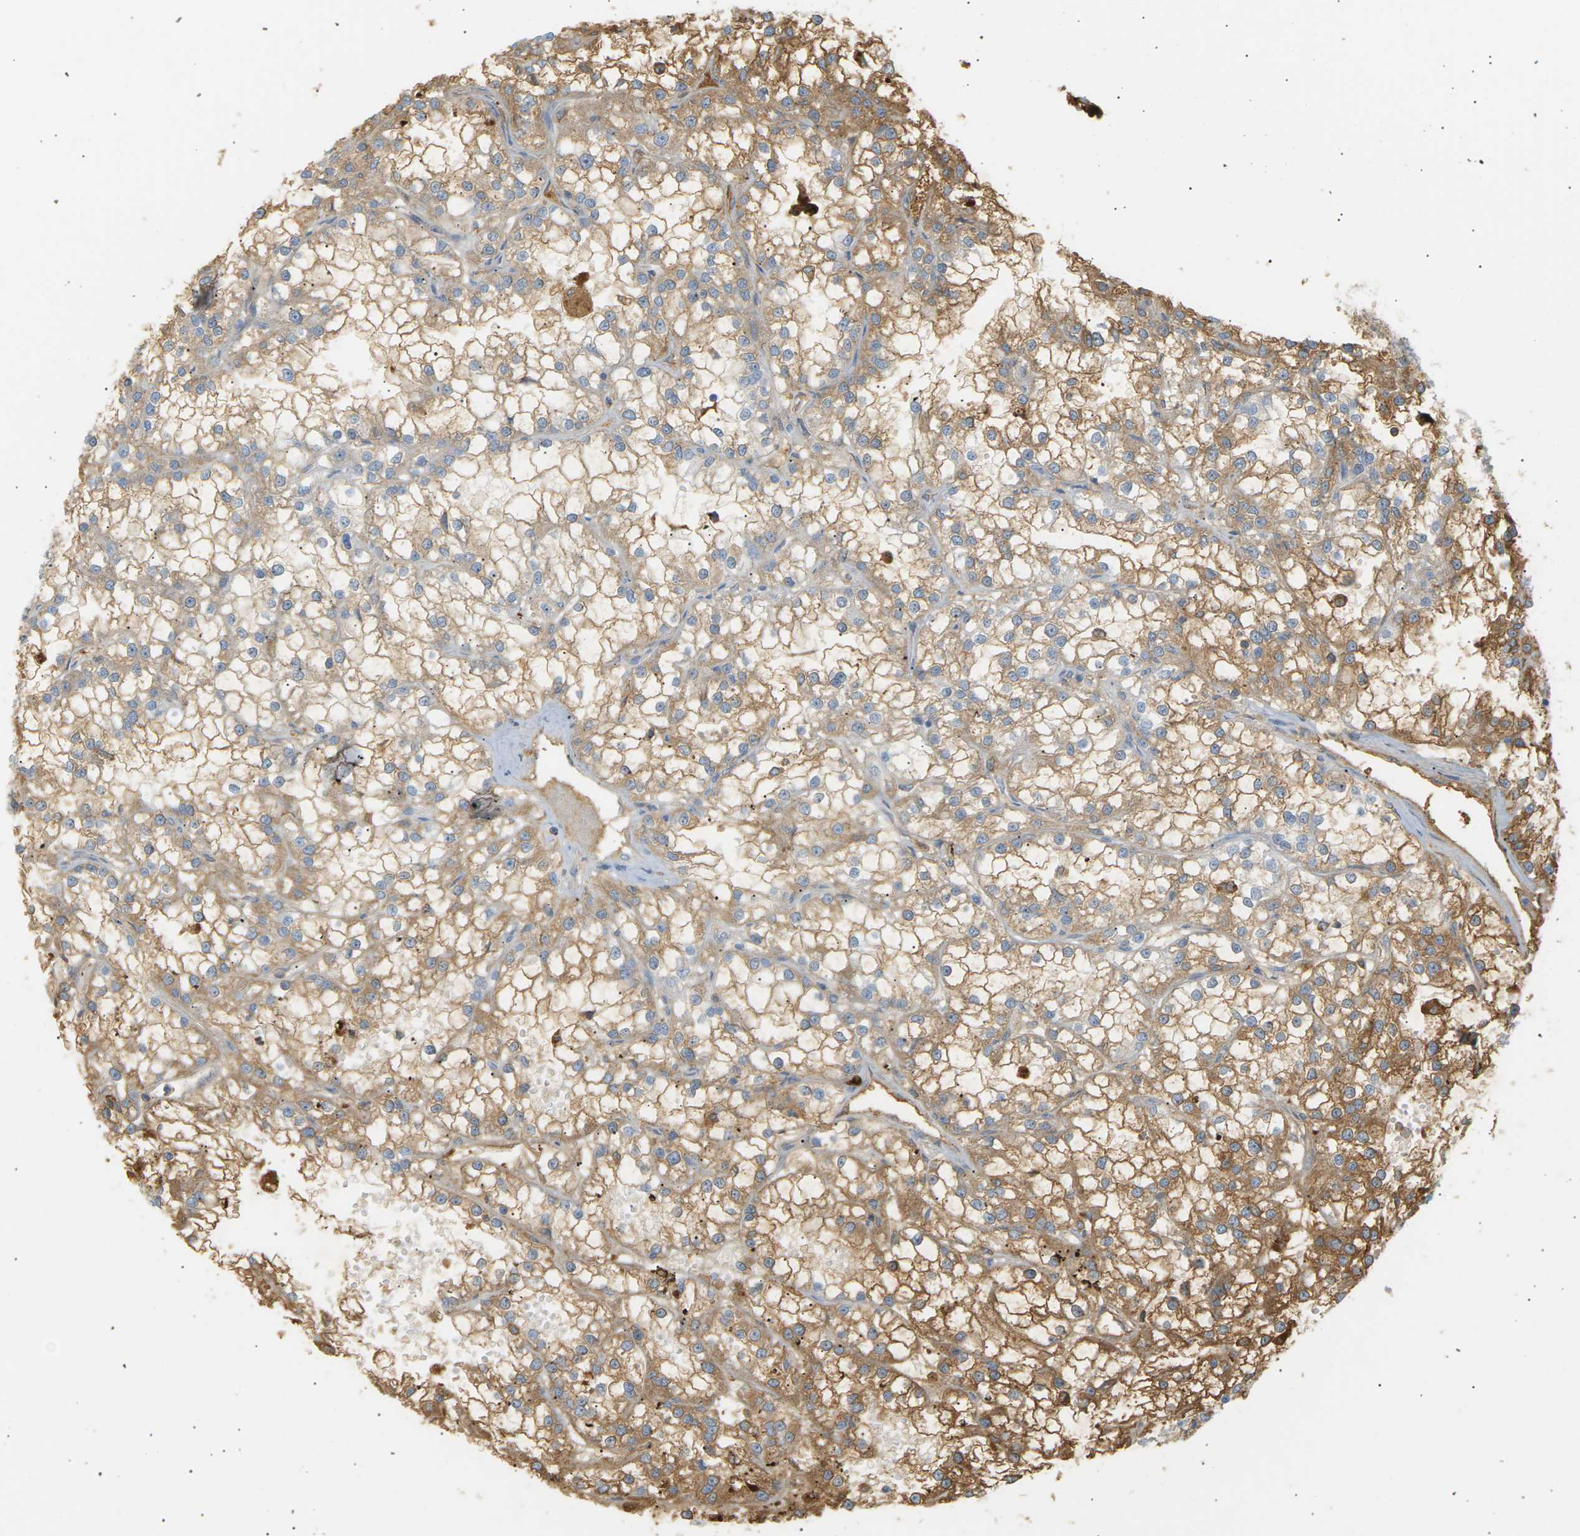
{"staining": {"intensity": "moderate", "quantity": ">75%", "location": "cytoplasmic/membranous"}, "tissue": "renal cancer", "cell_type": "Tumor cells", "image_type": "cancer", "snomed": [{"axis": "morphology", "description": "Adenocarcinoma, NOS"}, {"axis": "topography", "description": "Kidney"}], "caption": "Human renal adenocarcinoma stained for a protein (brown) displays moderate cytoplasmic/membranous positive staining in about >75% of tumor cells.", "gene": "IGLC3", "patient": {"sex": "female", "age": 52}}